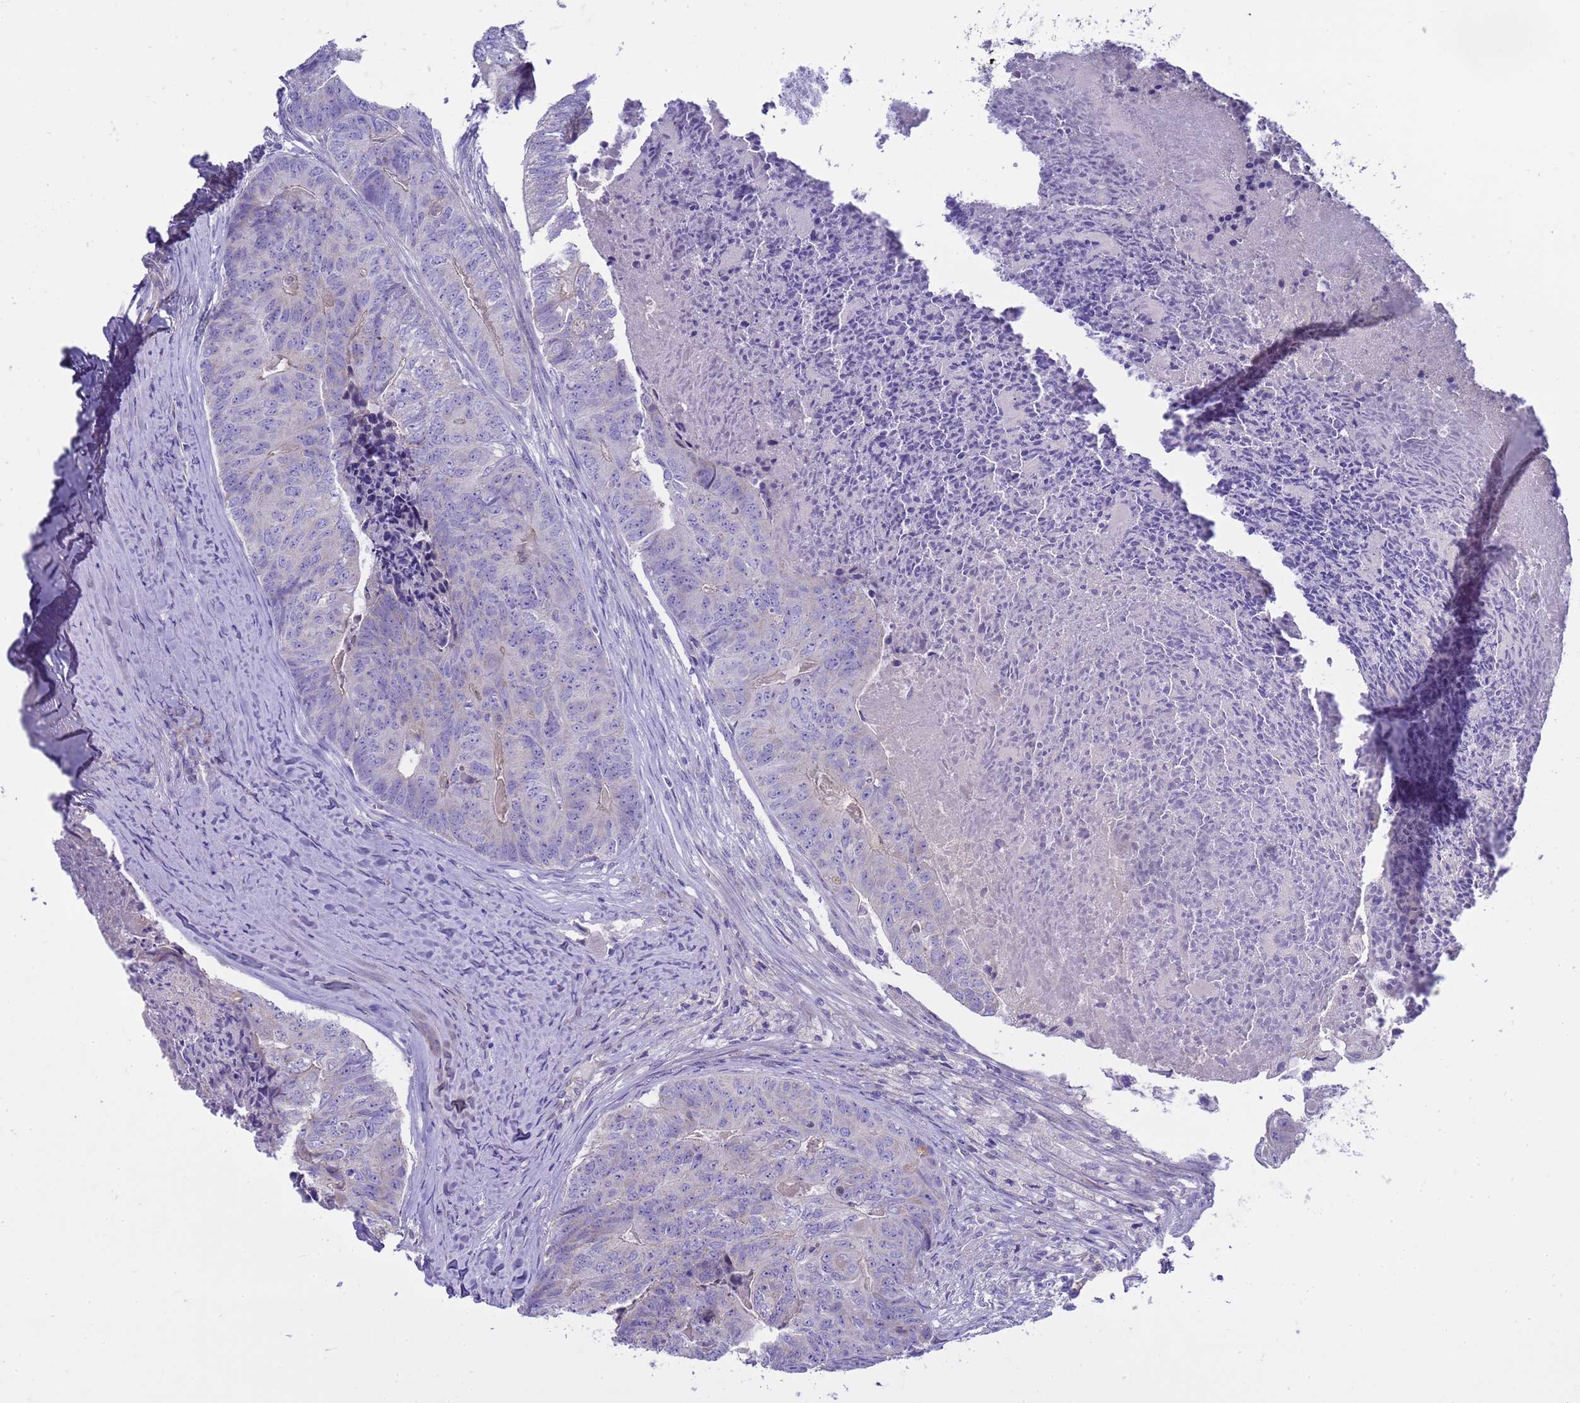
{"staining": {"intensity": "negative", "quantity": "none", "location": "none"}, "tissue": "colorectal cancer", "cell_type": "Tumor cells", "image_type": "cancer", "snomed": [{"axis": "morphology", "description": "Adenocarcinoma, NOS"}, {"axis": "topography", "description": "Colon"}], "caption": "Tumor cells are negative for protein expression in human colorectal cancer (adenocarcinoma). (Immunohistochemistry (ihc), brightfield microscopy, high magnification).", "gene": "RIPPLY2", "patient": {"sex": "female", "age": 67}}